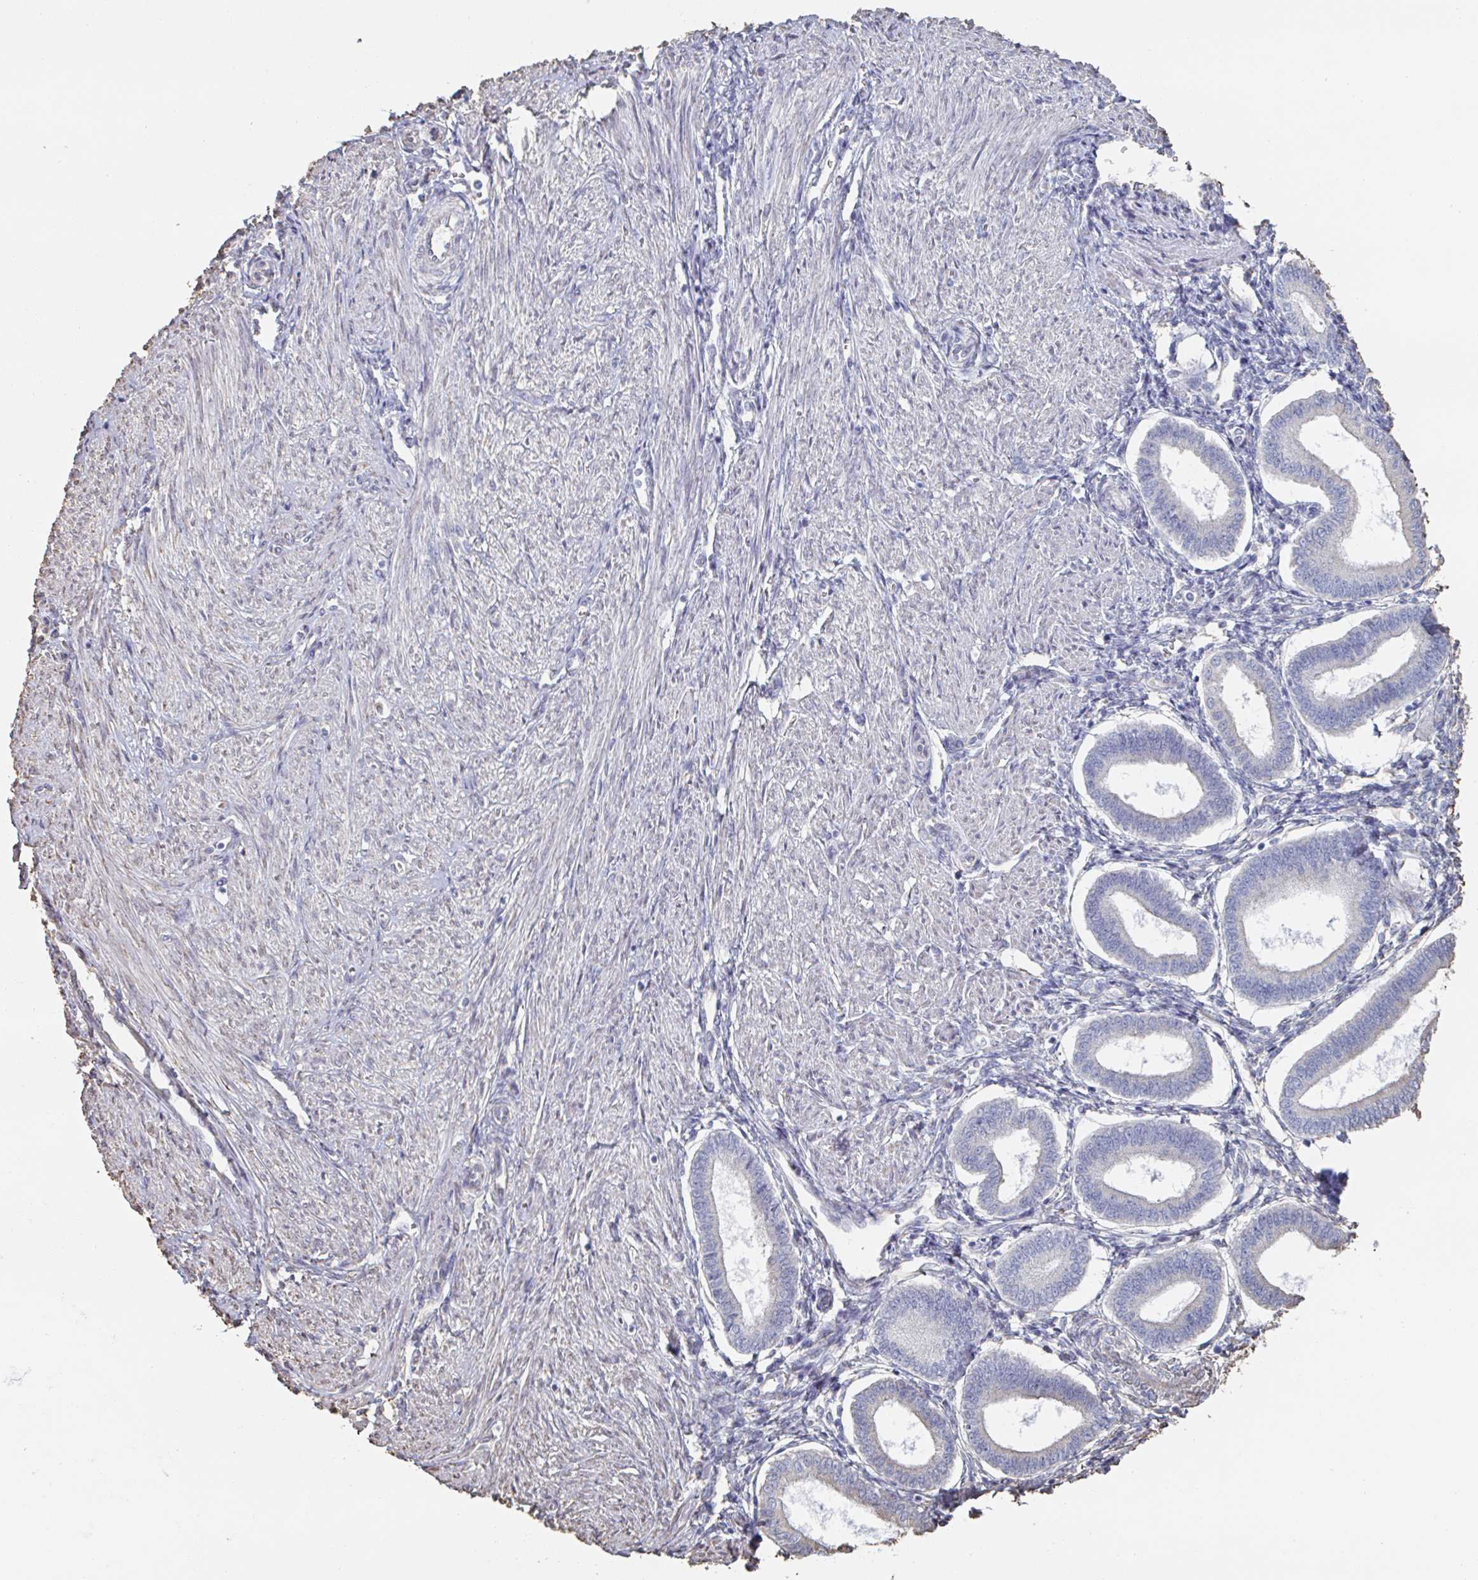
{"staining": {"intensity": "negative", "quantity": "none", "location": "none"}, "tissue": "endometrium", "cell_type": "Cells in endometrial stroma", "image_type": "normal", "snomed": [{"axis": "morphology", "description": "Normal tissue, NOS"}, {"axis": "topography", "description": "Endometrium"}], "caption": "Immunohistochemical staining of normal endometrium reveals no significant staining in cells in endometrial stroma.", "gene": "RAB5IF", "patient": {"sex": "female", "age": 24}}